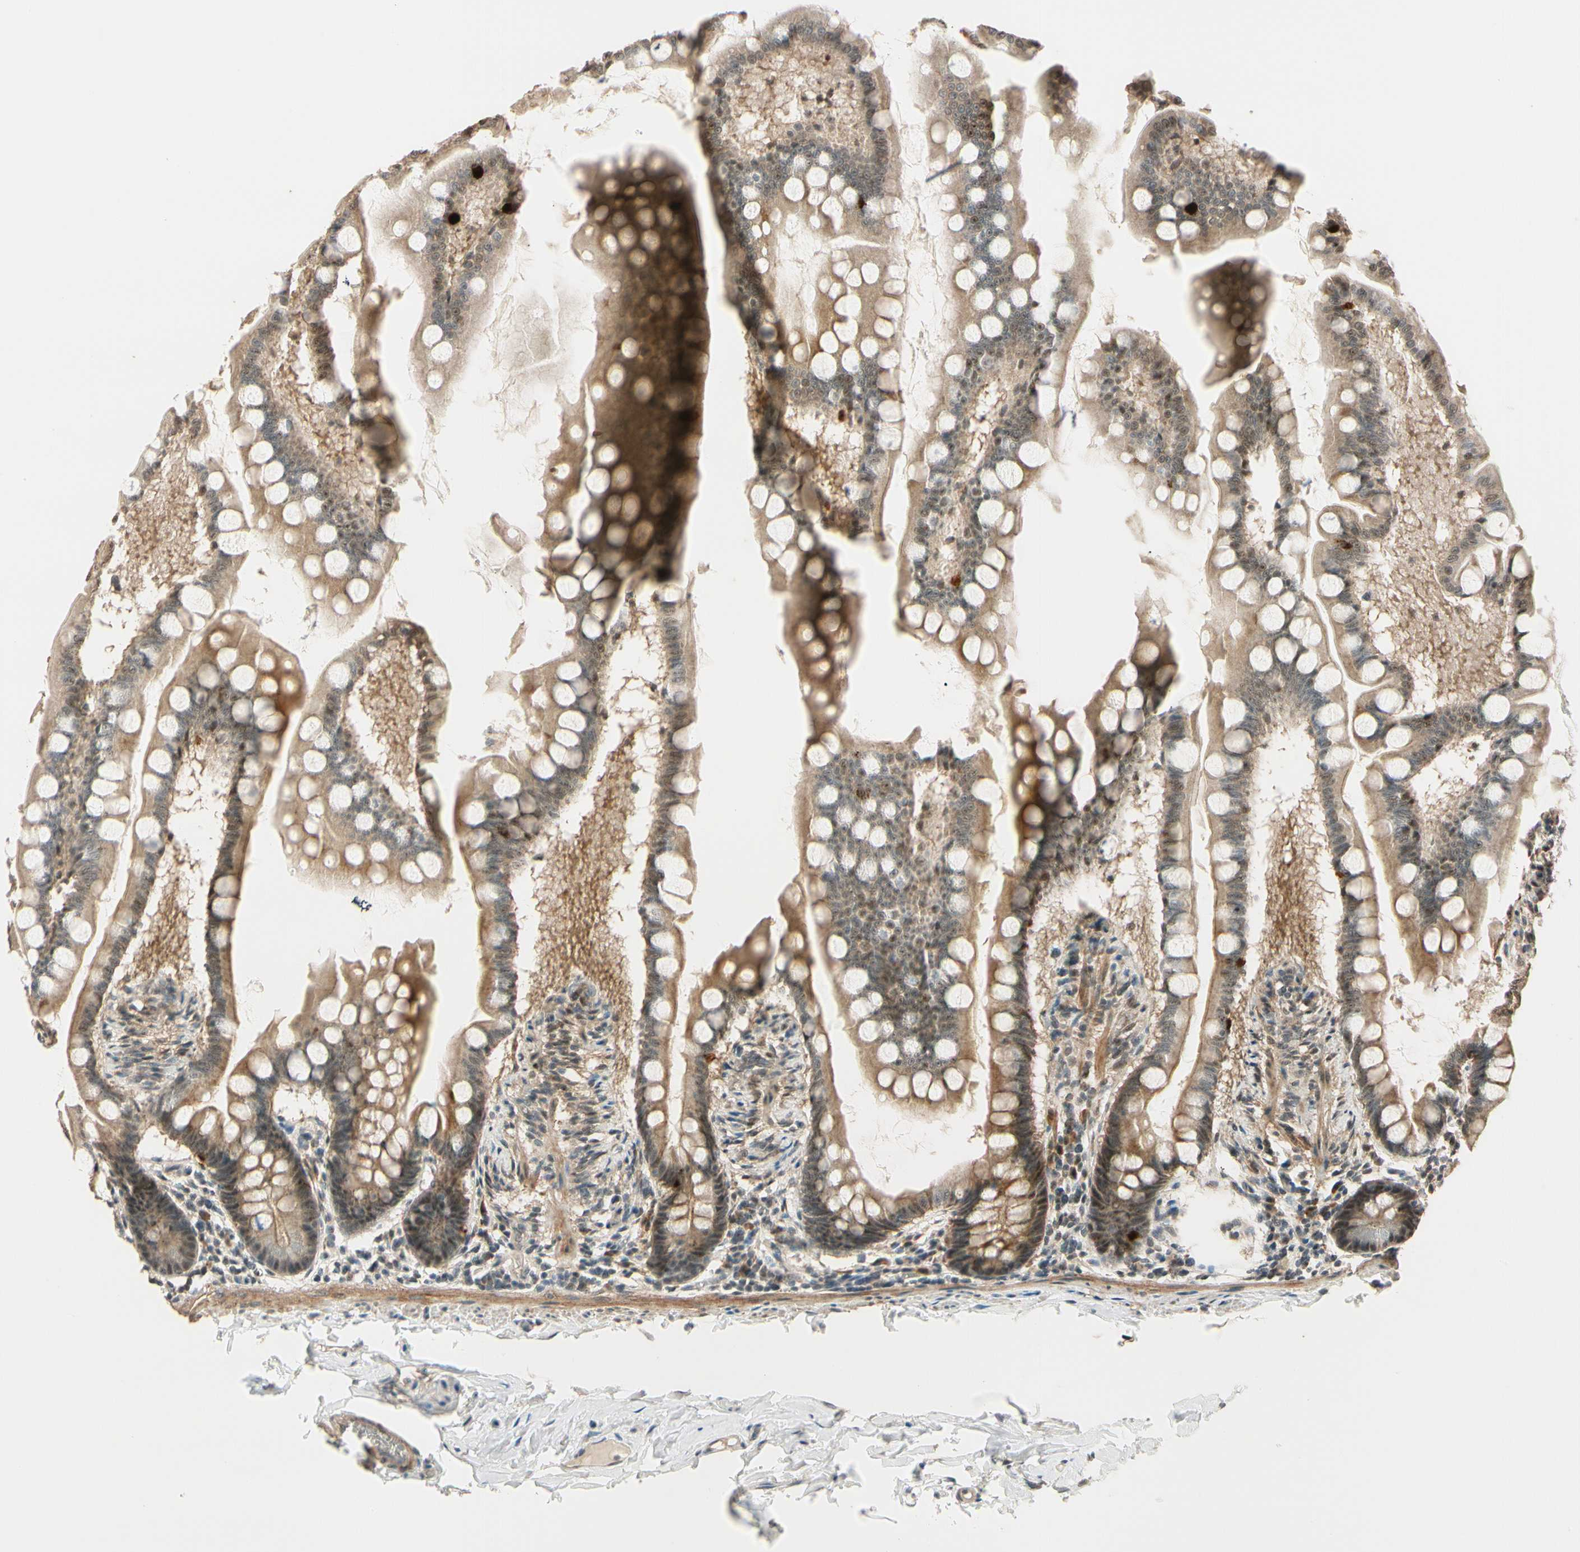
{"staining": {"intensity": "moderate", "quantity": ">75%", "location": "cytoplasmic/membranous"}, "tissue": "small intestine", "cell_type": "Glandular cells", "image_type": "normal", "snomed": [{"axis": "morphology", "description": "Normal tissue, NOS"}, {"axis": "topography", "description": "Small intestine"}], "caption": "Small intestine stained for a protein (brown) displays moderate cytoplasmic/membranous positive staining in about >75% of glandular cells.", "gene": "MCPH1", "patient": {"sex": "male", "age": 41}}